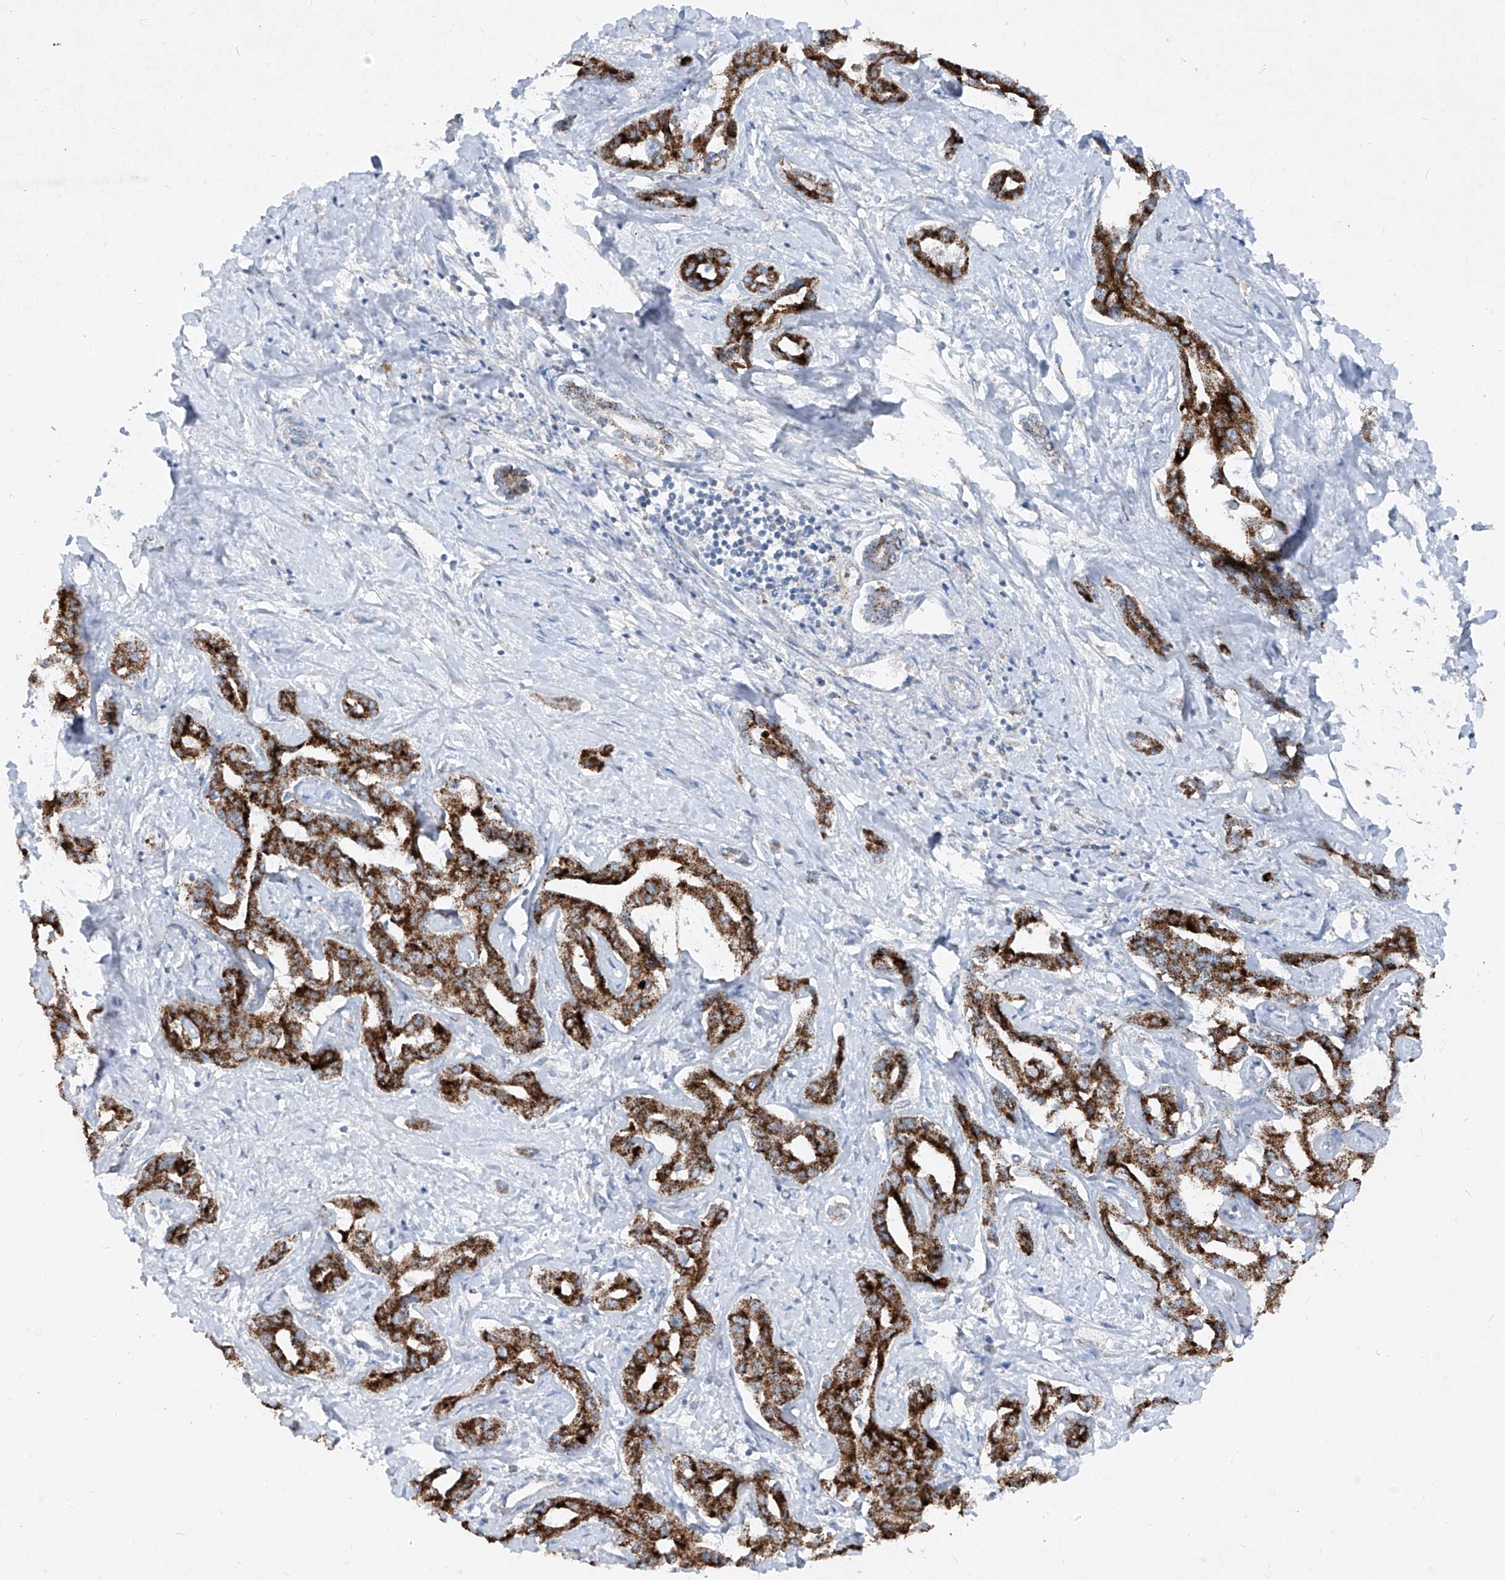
{"staining": {"intensity": "strong", "quantity": ">75%", "location": "cytoplasmic/membranous"}, "tissue": "liver cancer", "cell_type": "Tumor cells", "image_type": "cancer", "snomed": [{"axis": "morphology", "description": "Cholangiocarcinoma"}, {"axis": "topography", "description": "Liver"}], "caption": "Immunohistochemistry (IHC) staining of liver cancer (cholangiocarcinoma), which exhibits high levels of strong cytoplasmic/membranous staining in about >75% of tumor cells indicating strong cytoplasmic/membranous protein staining. The staining was performed using DAB (brown) for protein detection and nuclei were counterstained in hematoxylin (blue).", "gene": "ABCD3", "patient": {"sex": "male", "age": 59}}